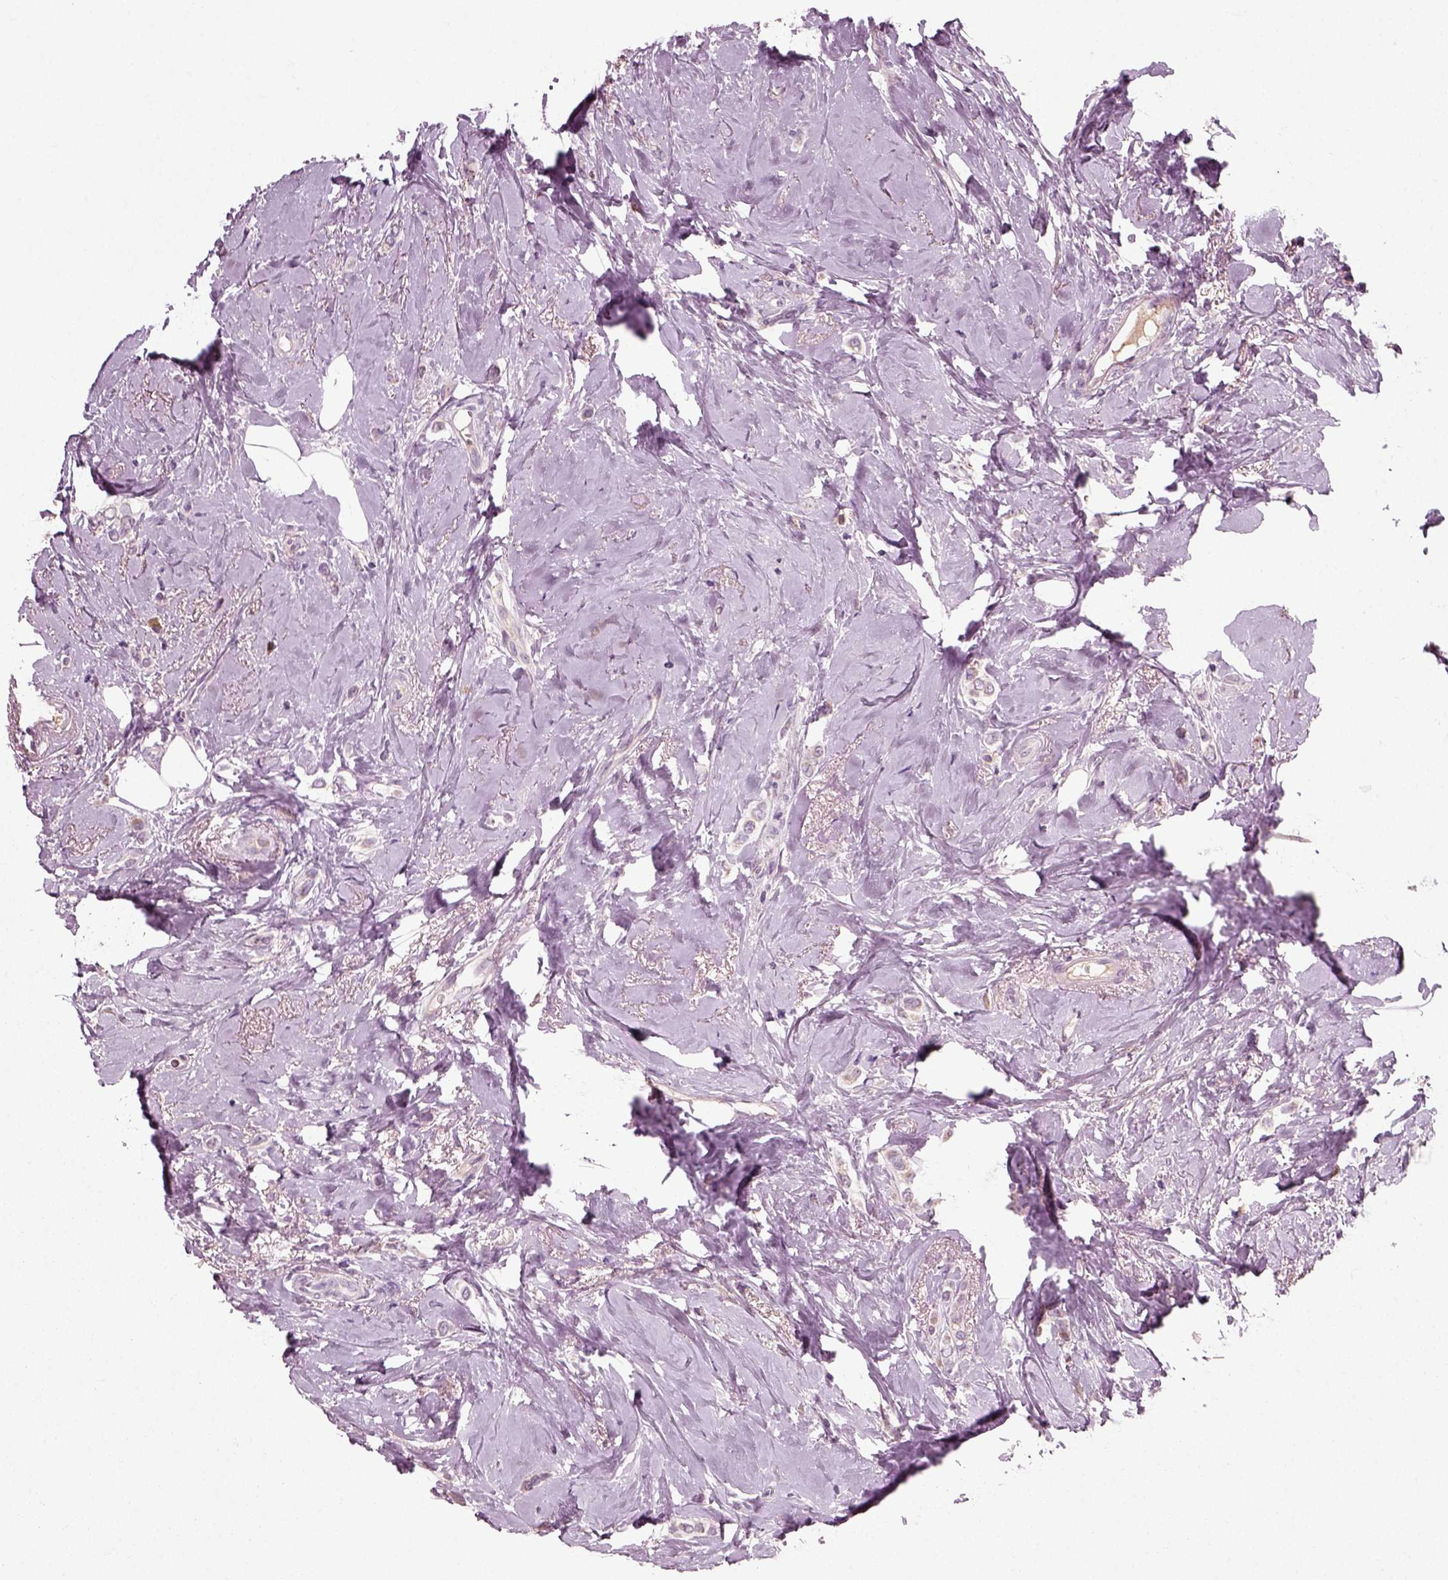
{"staining": {"intensity": "weak", "quantity": "<25%", "location": "cytoplasmic/membranous"}, "tissue": "breast cancer", "cell_type": "Tumor cells", "image_type": "cancer", "snomed": [{"axis": "morphology", "description": "Lobular carcinoma"}, {"axis": "topography", "description": "Breast"}], "caption": "The photomicrograph shows no significant staining in tumor cells of breast cancer.", "gene": "RND2", "patient": {"sex": "female", "age": 66}}